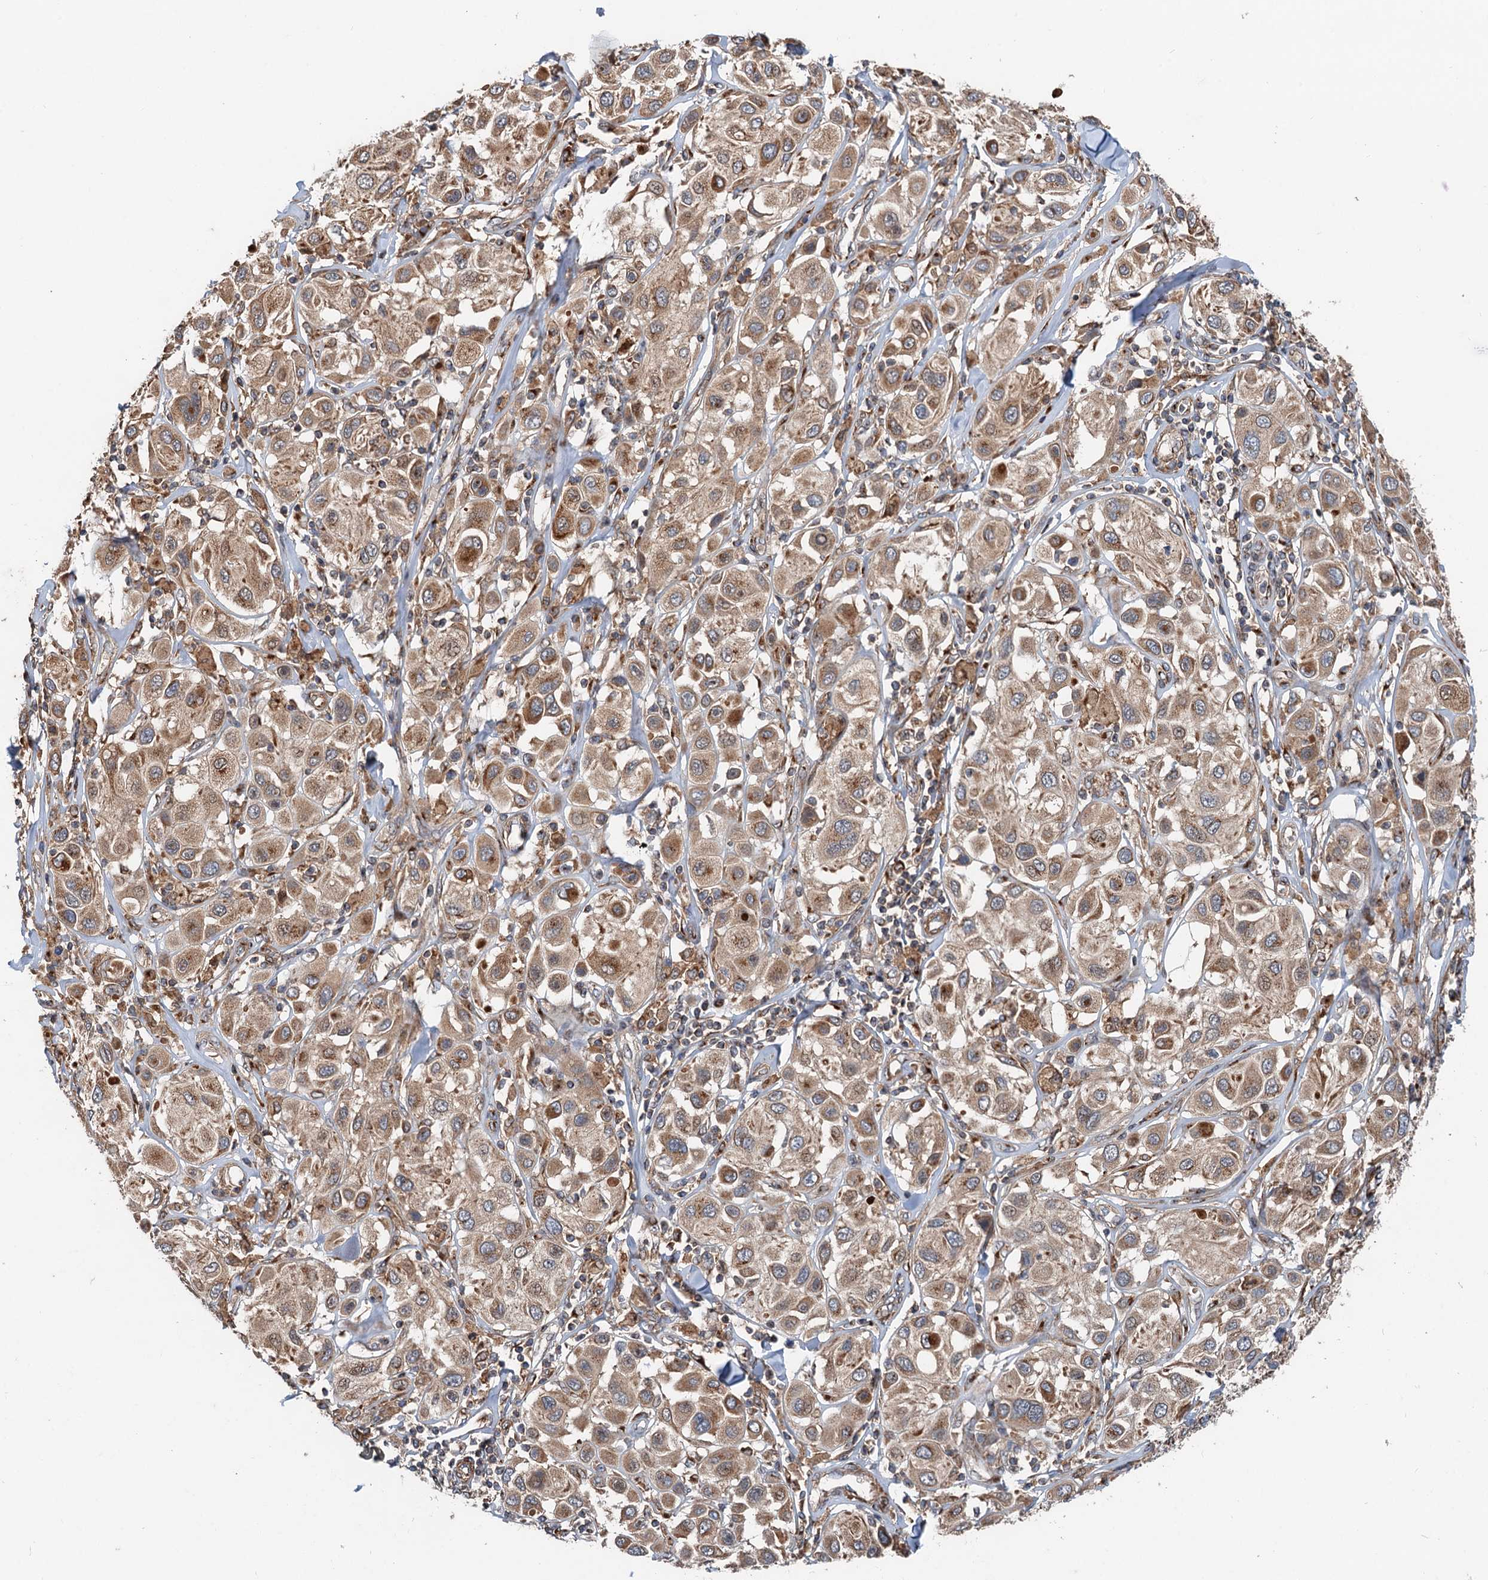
{"staining": {"intensity": "moderate", "quantity": ">75%", "location": "cytoplasmic/membranous"}, "tissue": "melanoma", "cell_type": "Tumor cells", "image_type": "cancer", "snomed": [{"axis": "morphology", "description": "Malignant melanoma, Metastatic site"}, {"axis": "topography", "description": "Skin"}], "caption": "This image exhibits immunohistochemistry staining of human melanoma, with medium moderate cytoplasmic/membranous positivity in about >75% of tumor cells.", "gene": "ANKRD26", "patient": {"sex": "male", "age": 41}}